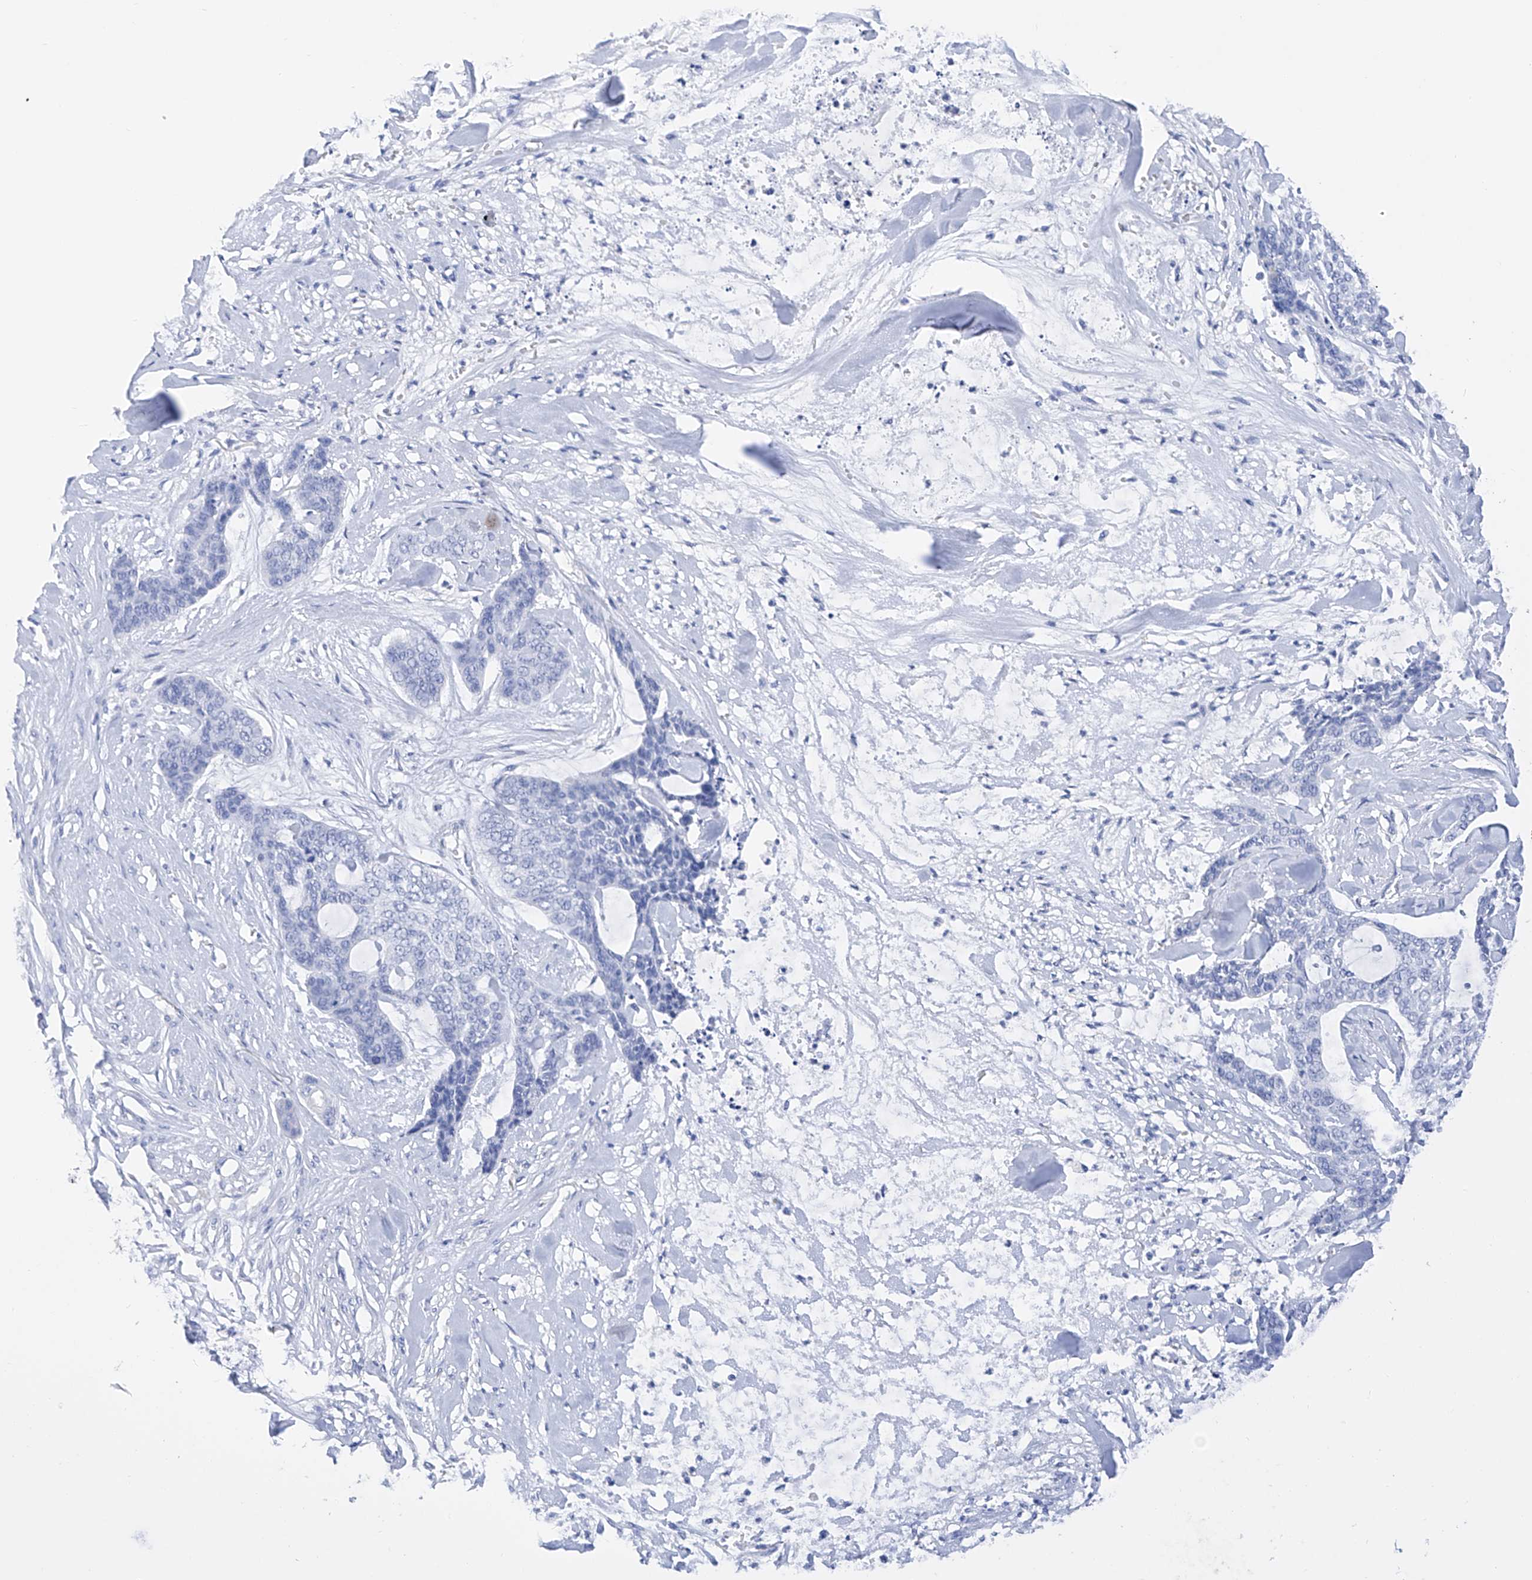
{"staining": {"intensity": "negative", "quantity": "none", "location": "none"}, "tissue": "skin cancer", "cell_type": "Tumor cells", "image_type": "cancer", "snomed": [{"axis": "morphology", "description": "Basal cell carcinoma"}, {"axis": "topography", "description": "Skin"}], "caption": "IHC image of neoplastic tissue: skin basal cell carcinoma stained with DAB demonstrates no significant protein staining in tumor cells.", "gene": "FLG", "patient": {"sex": "female", "age": 64}}